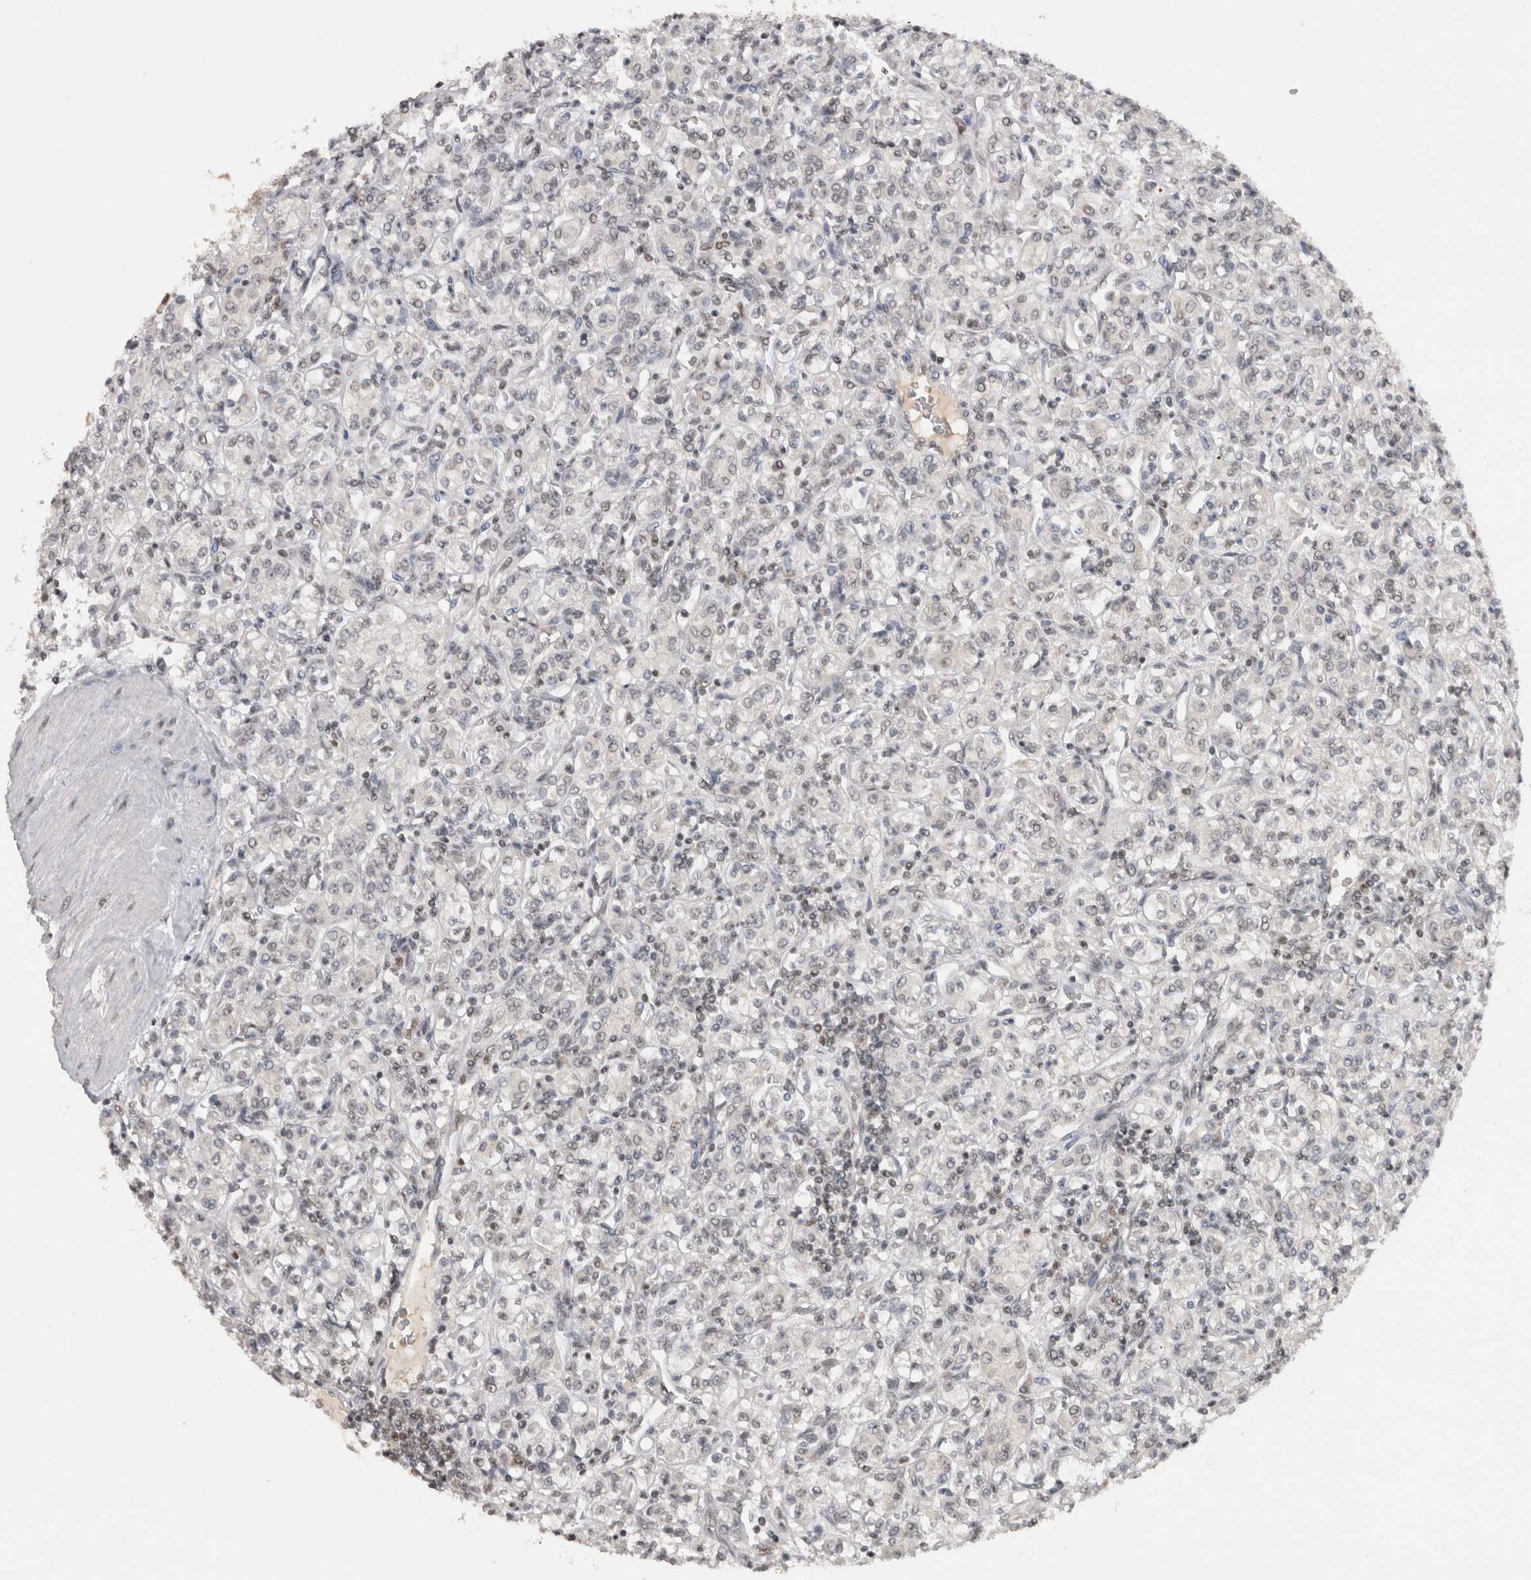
{"staining": {"intensity": "negative", "quantity": "none", "location": "none"}, "tissue": "renal cancer", "cell_type": "Tumor cells", "image_type": "cancer", "snomed": [{"axis": "morphology", "description": "Adenocarcinoma, NOS"}, {"axis": "topography", "description": "Kidney"}], "caption": "DAB (3,3'-diaminobenzidine) immunohistochemical staining of human renal cancer (adenocarcinoma) demonstrates no significant expression in tumor cells.", "gene": "DAXX", "patient": {"sex": "male", "age": 77}}